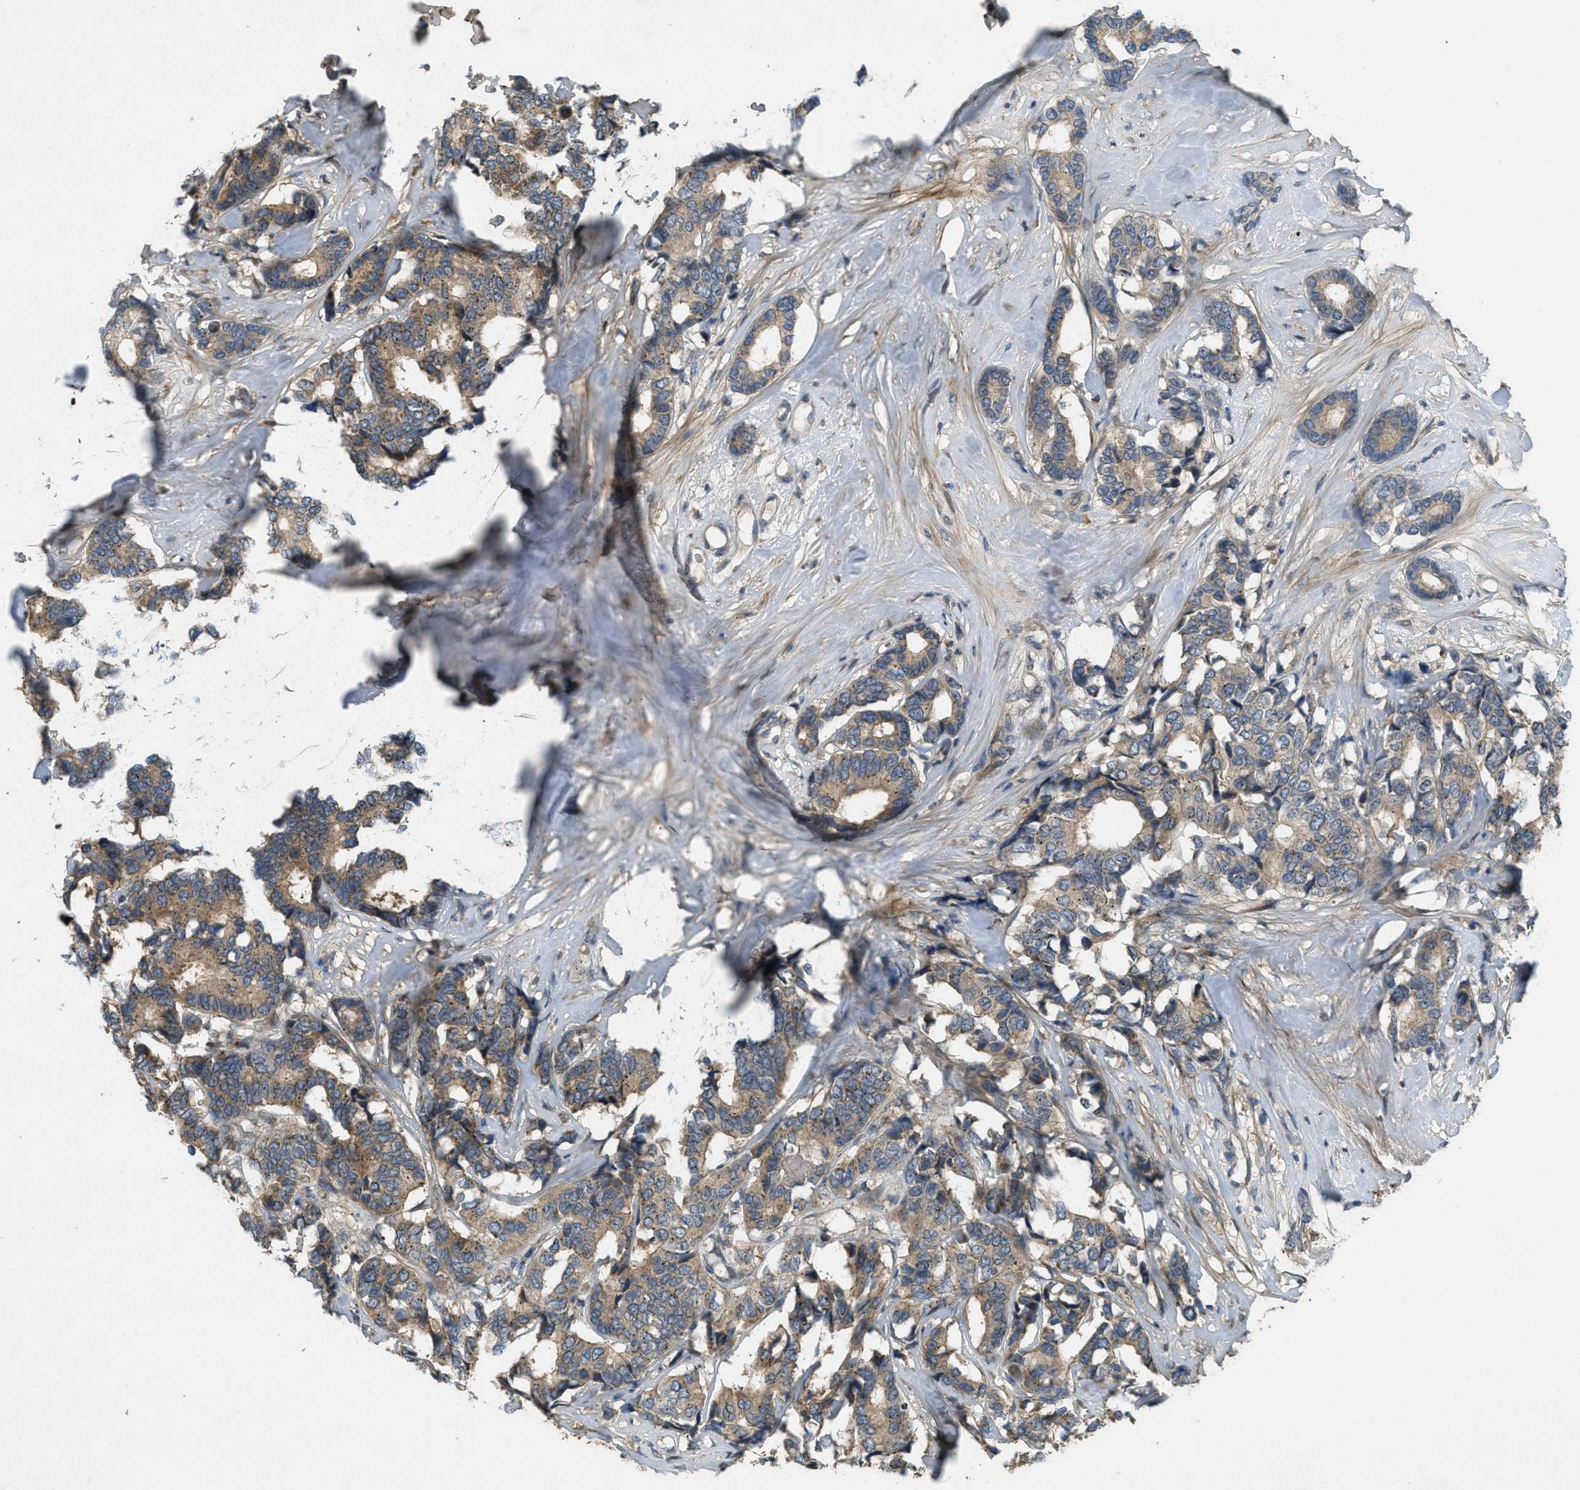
{"staining": {"intensity": "moderate", "quantity": ">75%", "location": "cytoplasmic/membranous"}, "tissue": "breast cancer", "cell_type": "Tumor cells", "image_type": "cancer", "snomed": [{"axis": "morphology", "description": "Duct carcinoma"}, {"axis": "topography", "description": "Breast"}], "caption": "DAB (3,3'-diaminobenzidine) immunohistochemical staining of breast cancer exhibits moderate cytoplasmic/membranous protein expression in approximately >75% of tumor cells.", "gene": "ADCY6", "patient": {"sex": "female", "age": 87}}